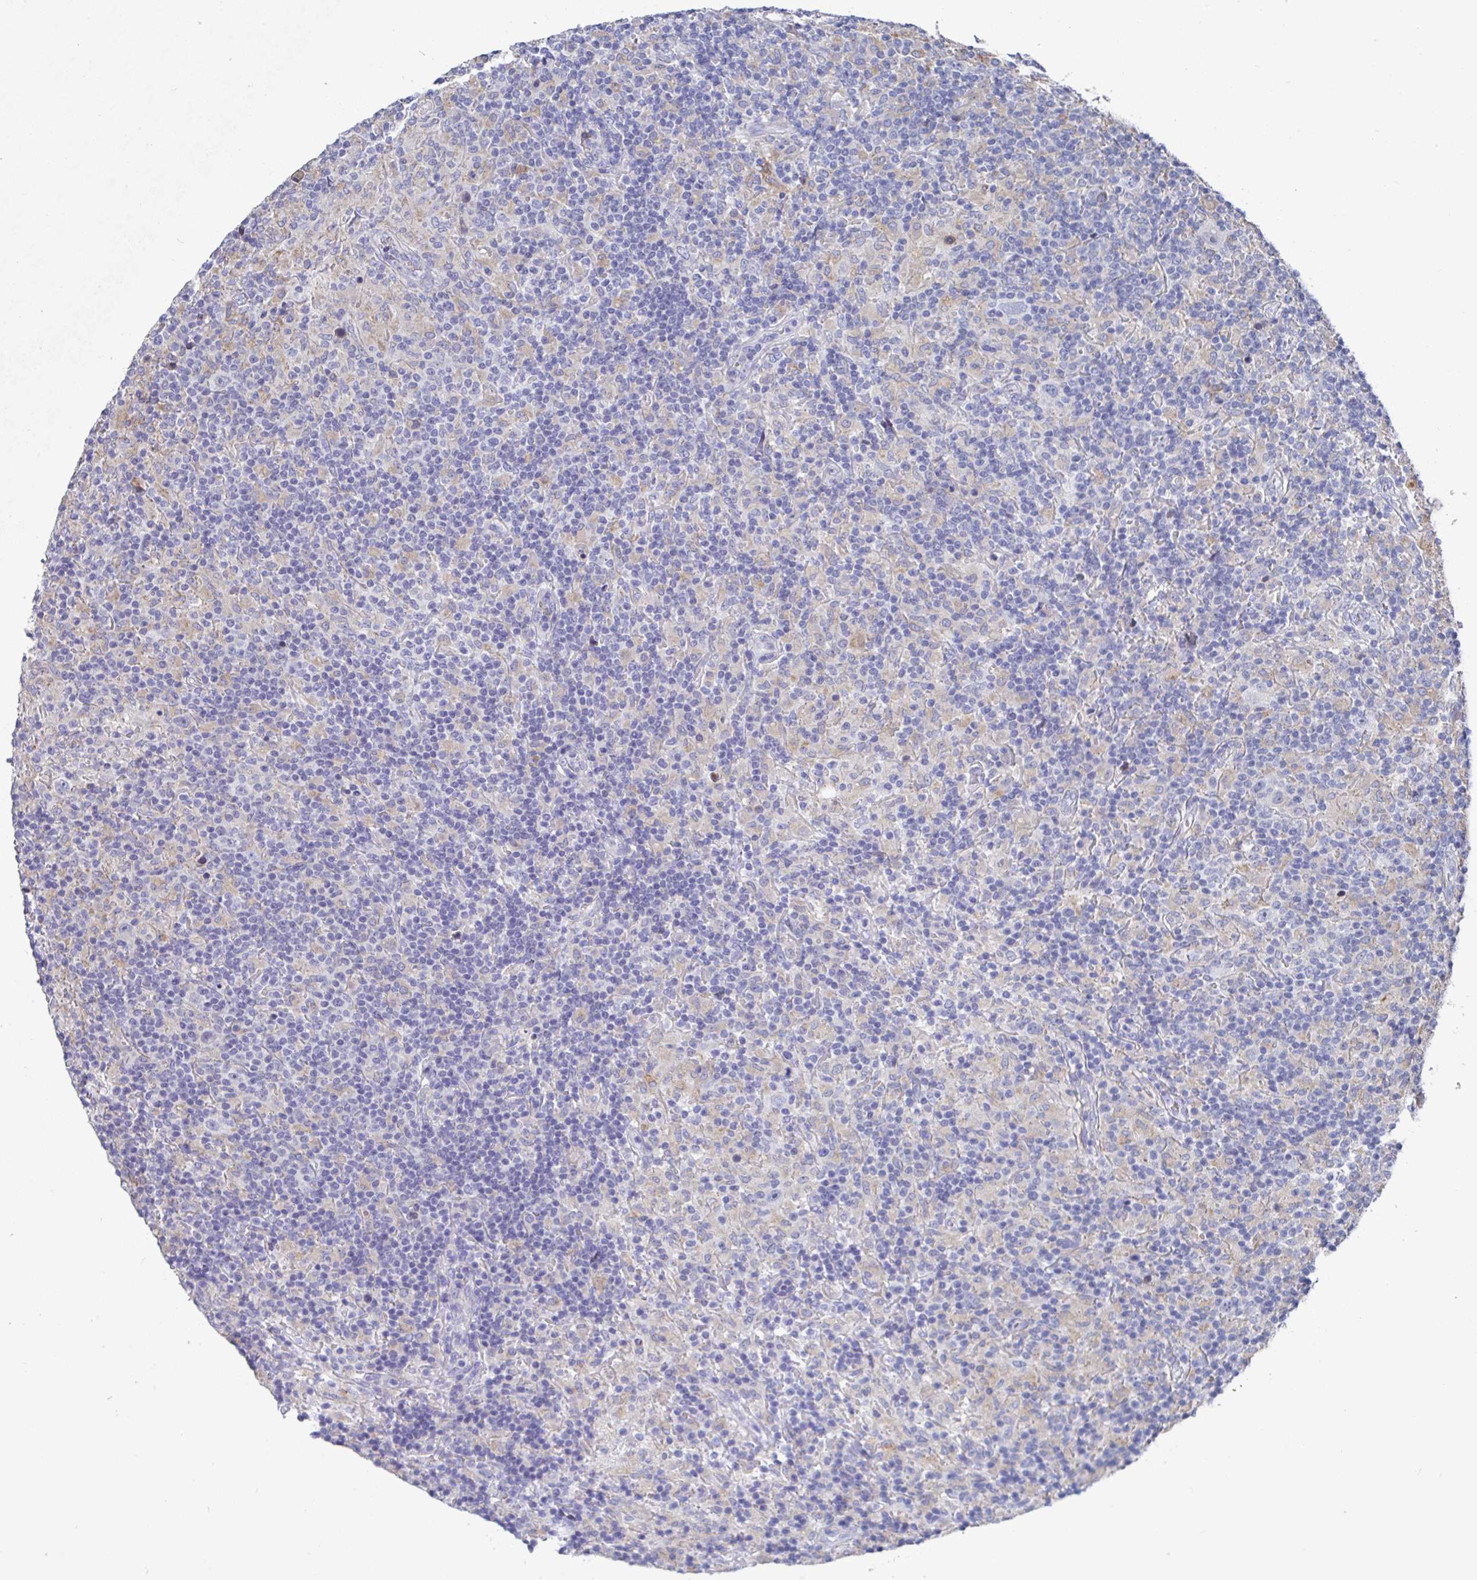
{"staining": {"intensity": "negative", "quantity": "none", "location": "none"}, "tissue": "lymphoma", "cell_type": "Tumor cells", "image_type": "cancer", "snomed": [{"axis": "morphology", "description": "Hodgkin's disease, NOS"}, {"axis": "topography", "description": "Lymph node"}], "caption": "Hodgkin's disease stained for a protein using immunohistochemistry displays no positivity tumor cells.", "gene": "TAS2R39", "patient": {"sex": "male", "age": 70}}